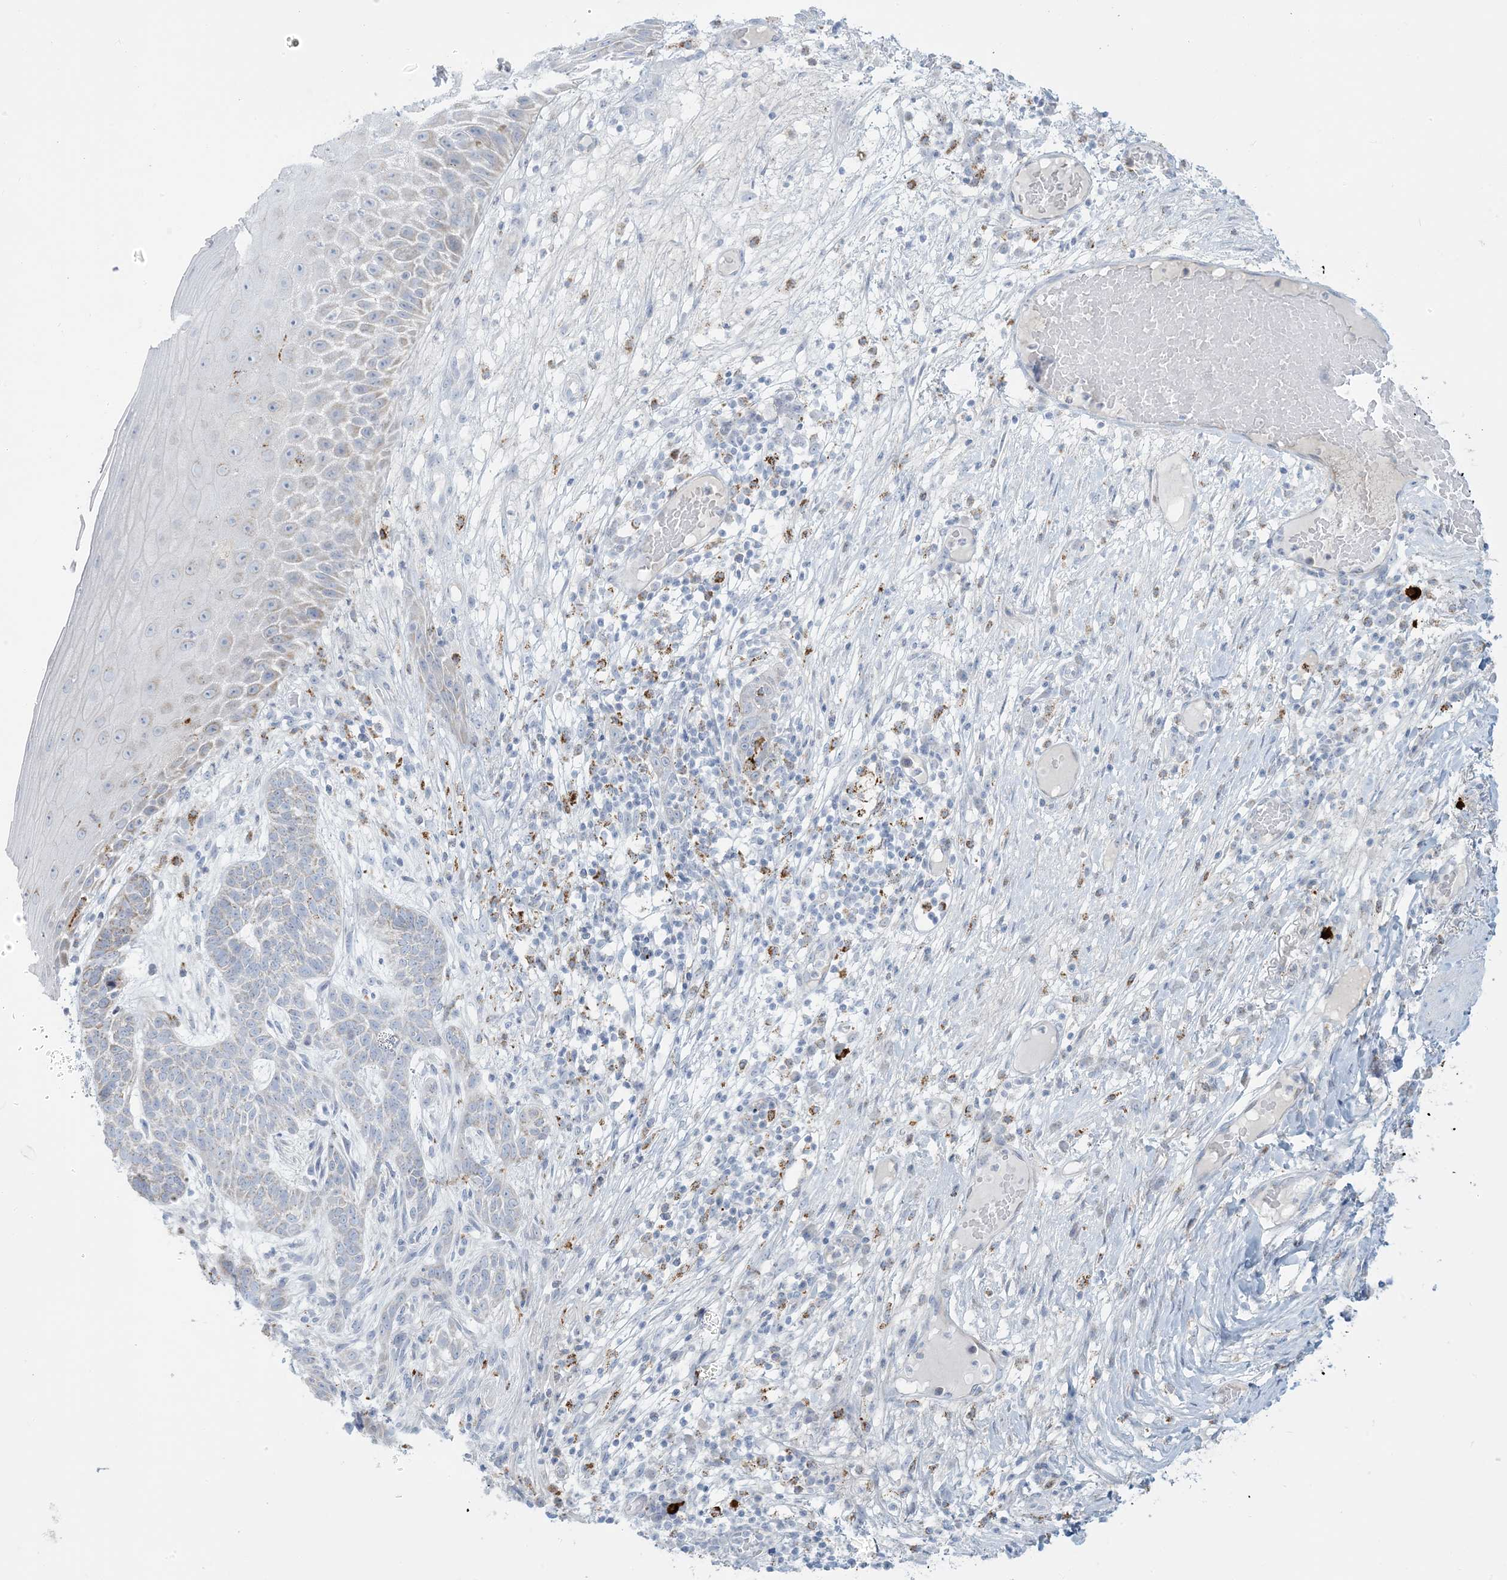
{"staining": {"intensity": "negative", "quantity": "none", "location": "none"}, "tissue": "skin cancer", "cell_type": "Tumor cells", "image_type": "cancer", "snomed": [{"axis": "morphology", "description": "Normal tissue, NOS"}, {"axis": "morphology", "description": "Basal cell carcinoma"}, {"axis": "topography", "description": "Skin"}], "caption": "Tumor cells show no significant staining in skin basal cell carcinoma.", "gene": "ZDHHC4", "patient": {"sex": "male", "age": 64}}